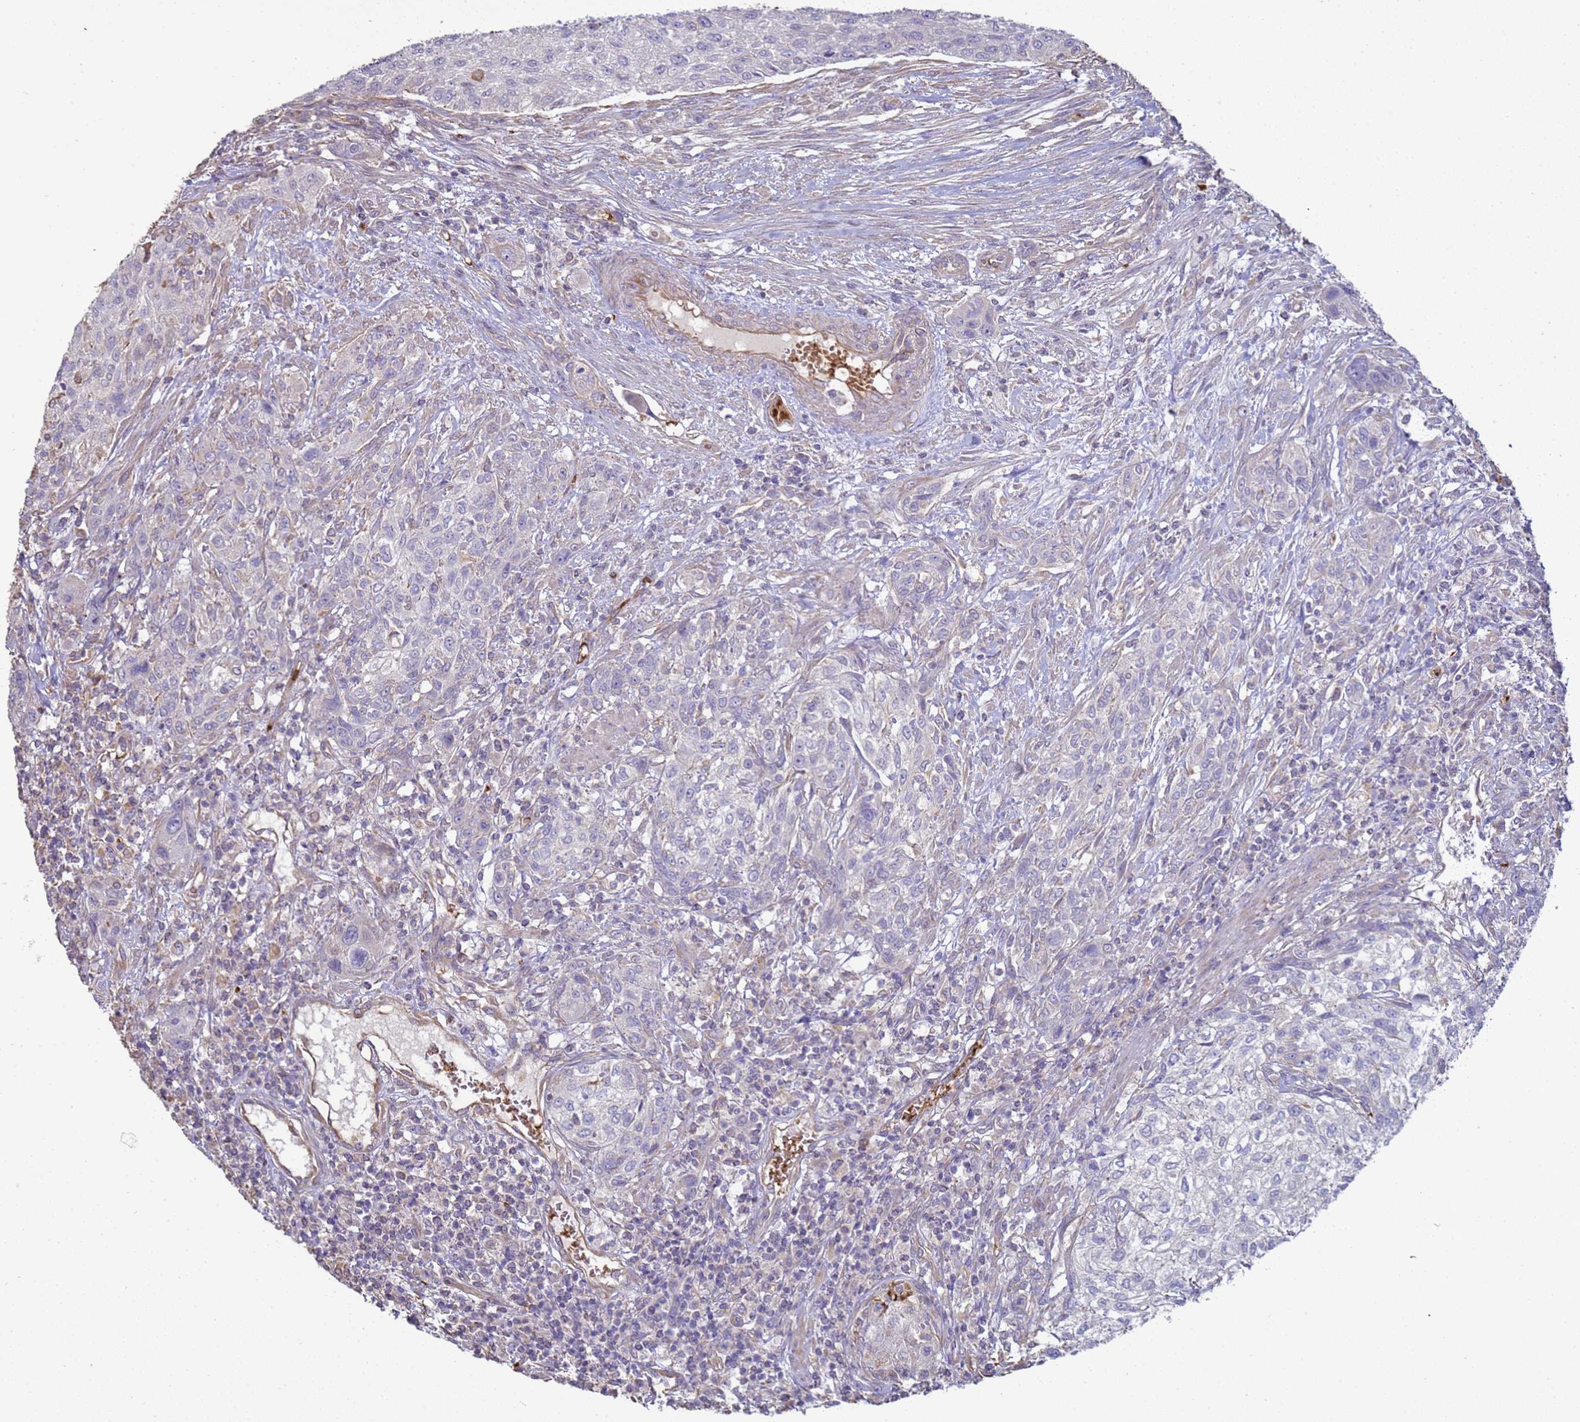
{"staining": {"intensity": "negative", "quantity": "none", "location": "none"}, "tissue": "urothelial cancer", "cell_type": "Tumor cells", "image_type": "cancer", "snomed": [{"axis": "morphology", "description": "Normal tissue, NOS"}, {"axis": "morphology", "description": "Urothelial carcinoma, NOS"}, {"axis": "topography", "description": "Urinary bladder"}, {"axis": "topography", "description": "Peripheral nerve tissue"}], "caption": "Human transitional cell carcinoma stained for a protein using IHC shows no positivity in tumor cells.", "gene": "SGIP1", "patient": {"sex": "male", "age": 35}}